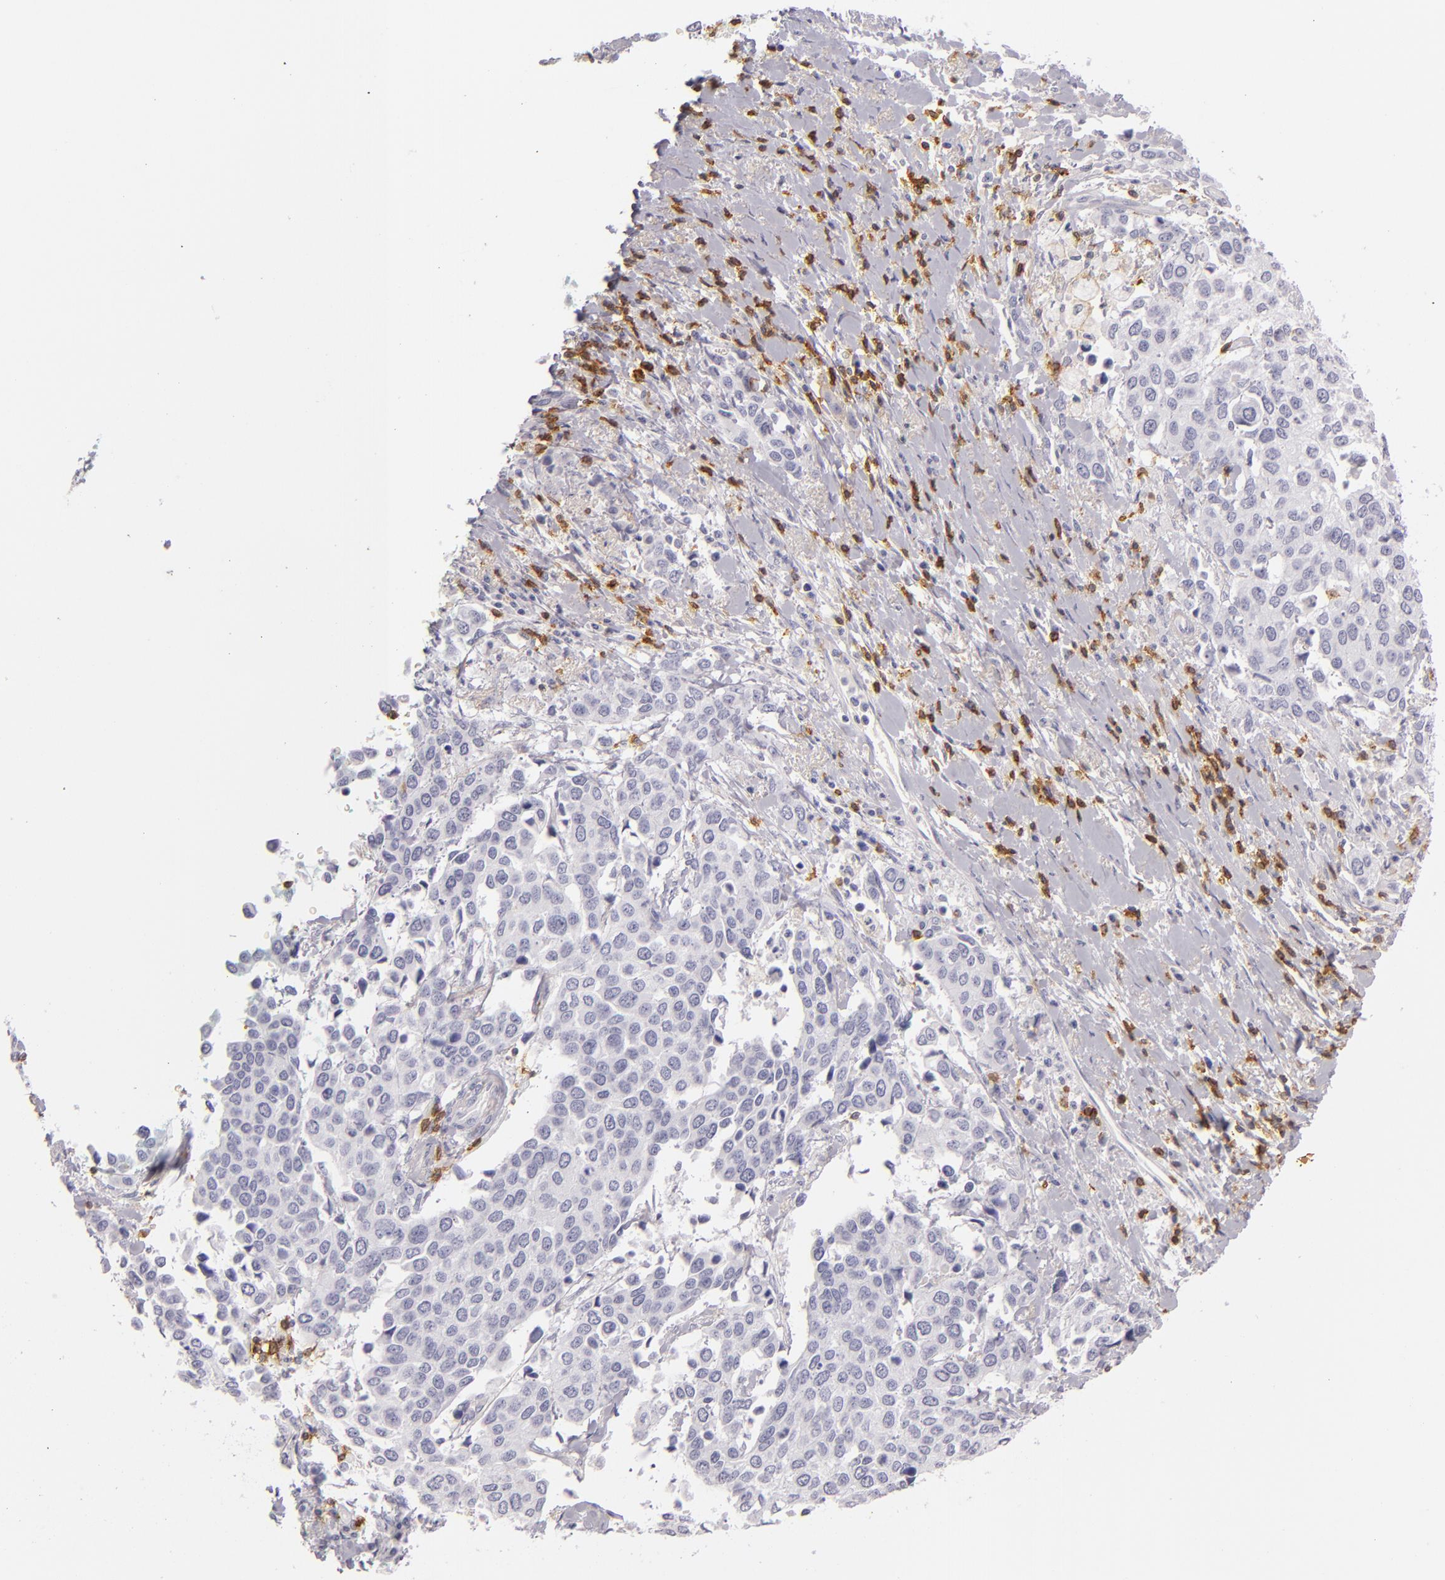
{"staining": {"intensity": "negative", "quantity": "none", "location": "none"}, "tissue": "cervical cancer", "cell_type": "Tumor cells", "image_type": "cancer", "snomed": [{"axis": "morphology", "description": "Squamous cell carcinoma, NOS"}, {"axis": "topography", "description": "Cervix"}], "caption": "Cervical squamous cell carcinoma was stained to show a protein in brown. There is no significant positivity in tumor cells.", "gene": "LAT", "patient": {"sex": "female", "age": 54}}